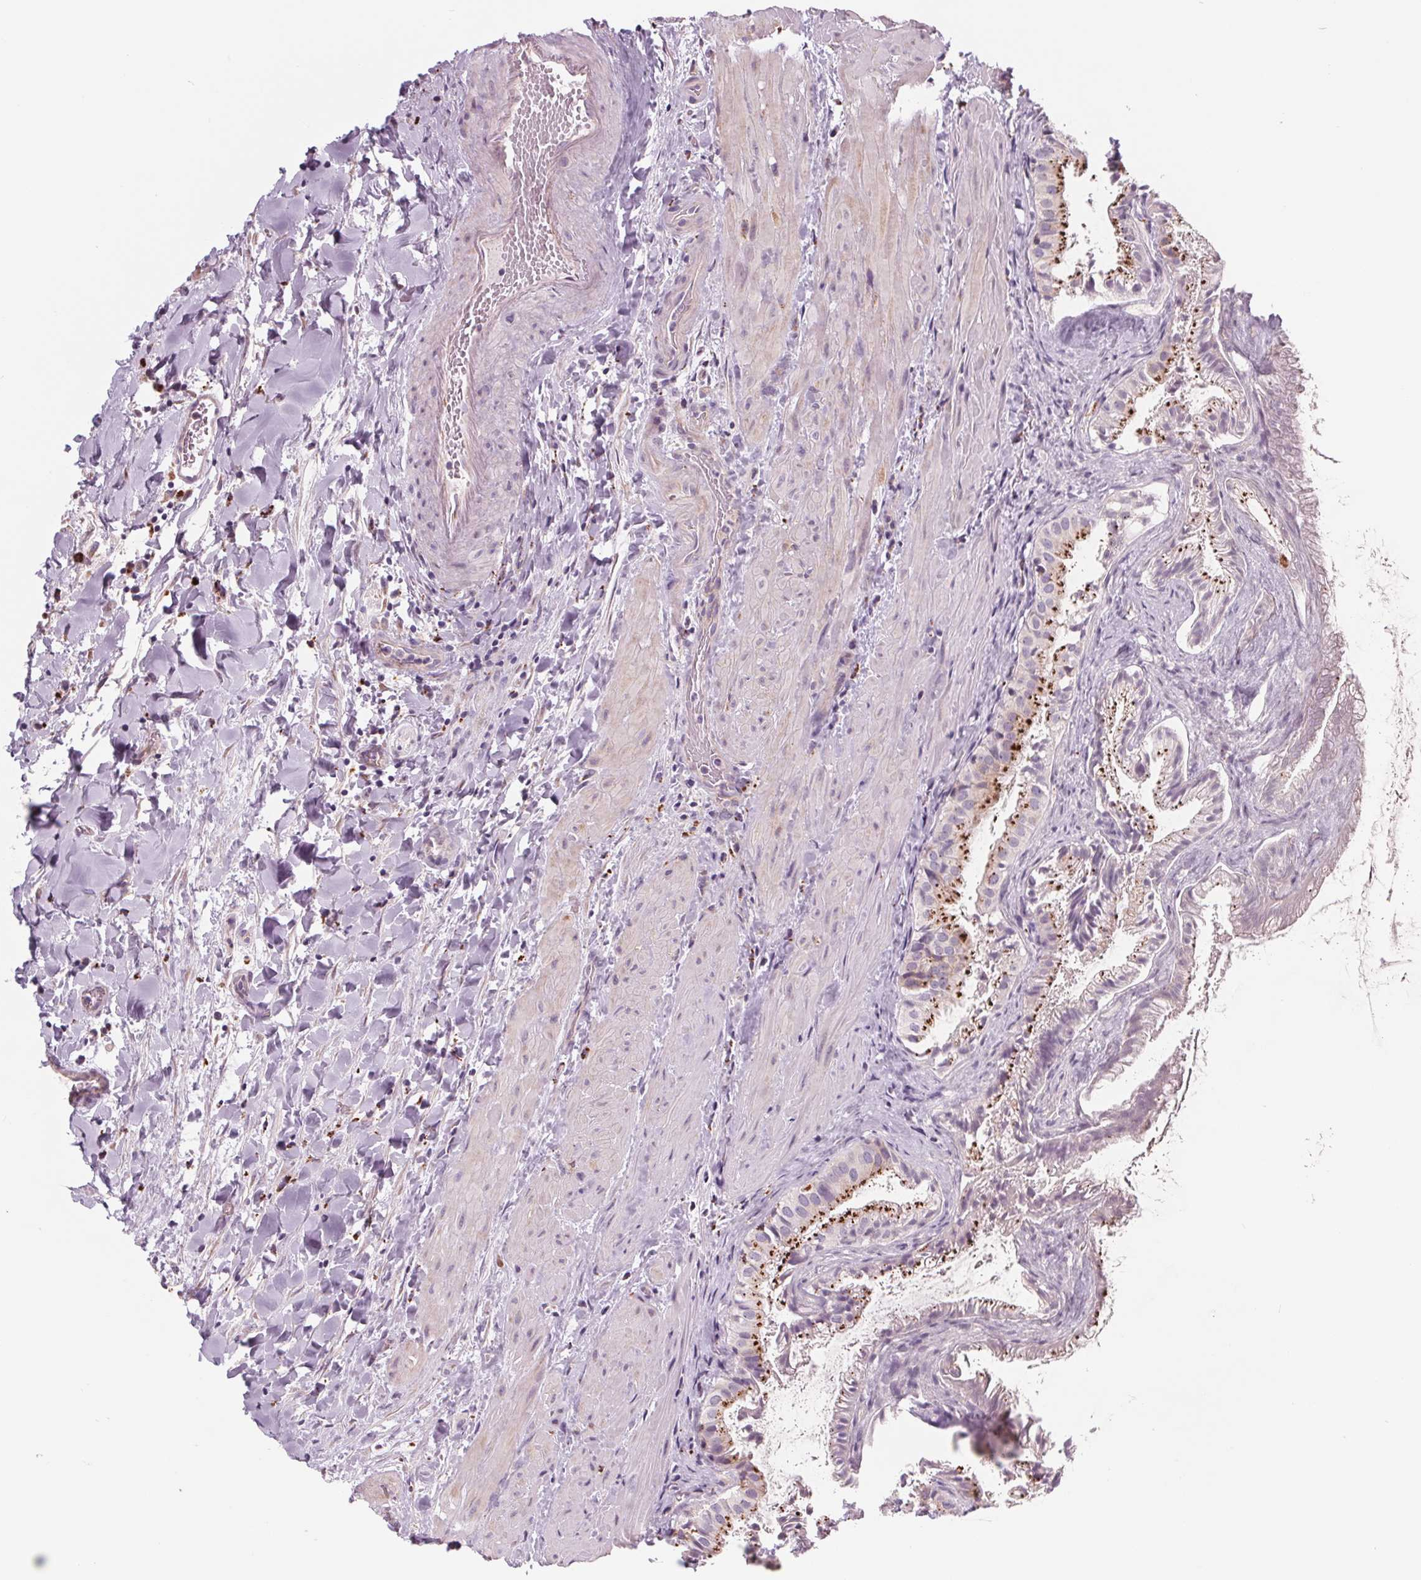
{"staining": {"intensity": "strong", "quantity": "25%-75%", "location": "cytoplasmic/membranous"}, "tissue": "gallbladder", "cell_type": "Glandular cells", "image_type": "normal", "snomed": [{"axis": "morphology", "description": "Normal tissue, NOS"}, {"axis": "topography", "description": "Gallbladder"}], "caption": "Immunohistochemical staining of normal gallbladder demonstrates 25%-75% levels of strong cytoplasmic/membranous protein expression in about 25%-75% of glandular cells.", "gene": "SAMD5", "patient": {"sex": "male", "age": 70}}